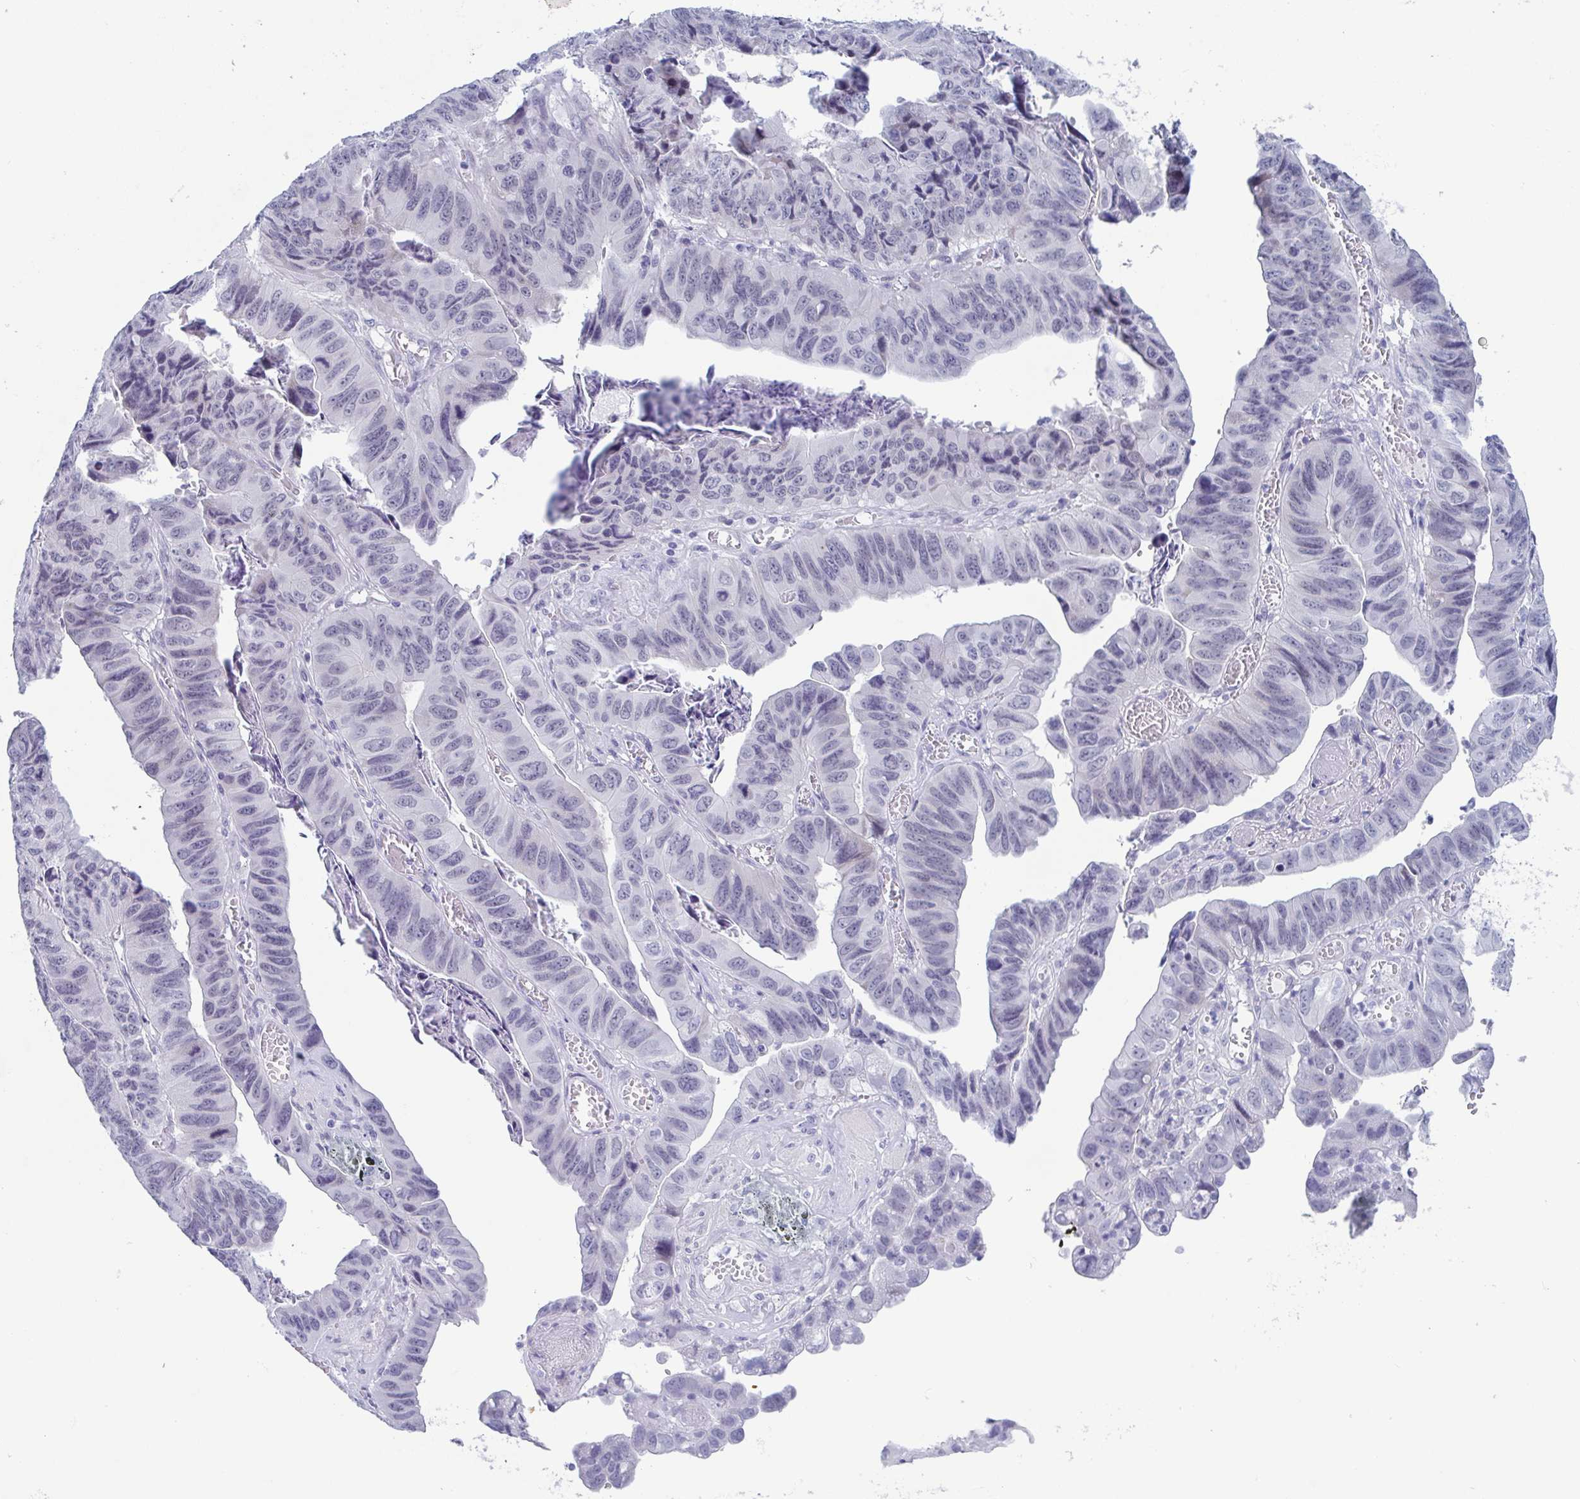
{"staining": {"intensity": "negative", "quantity": "none", "location": "none"}, "tissue": "stomach cancer", "cell_type": "Tumor cells", "image_type": "cancer", "snomed": [{"axis": "morphology", "description": "Adenocarcinoma, NOS"}, {"axis": "topography", "description": "Stomach, lower"}], "caption": "DAB (3,3'-diaminobenzidine) immunohistochemical staining of human stomach adenocarcinoma shows no significant expression in tumor cells.", "gene": "ZFP64", "patient": {"sex": "male", "age": 77}}